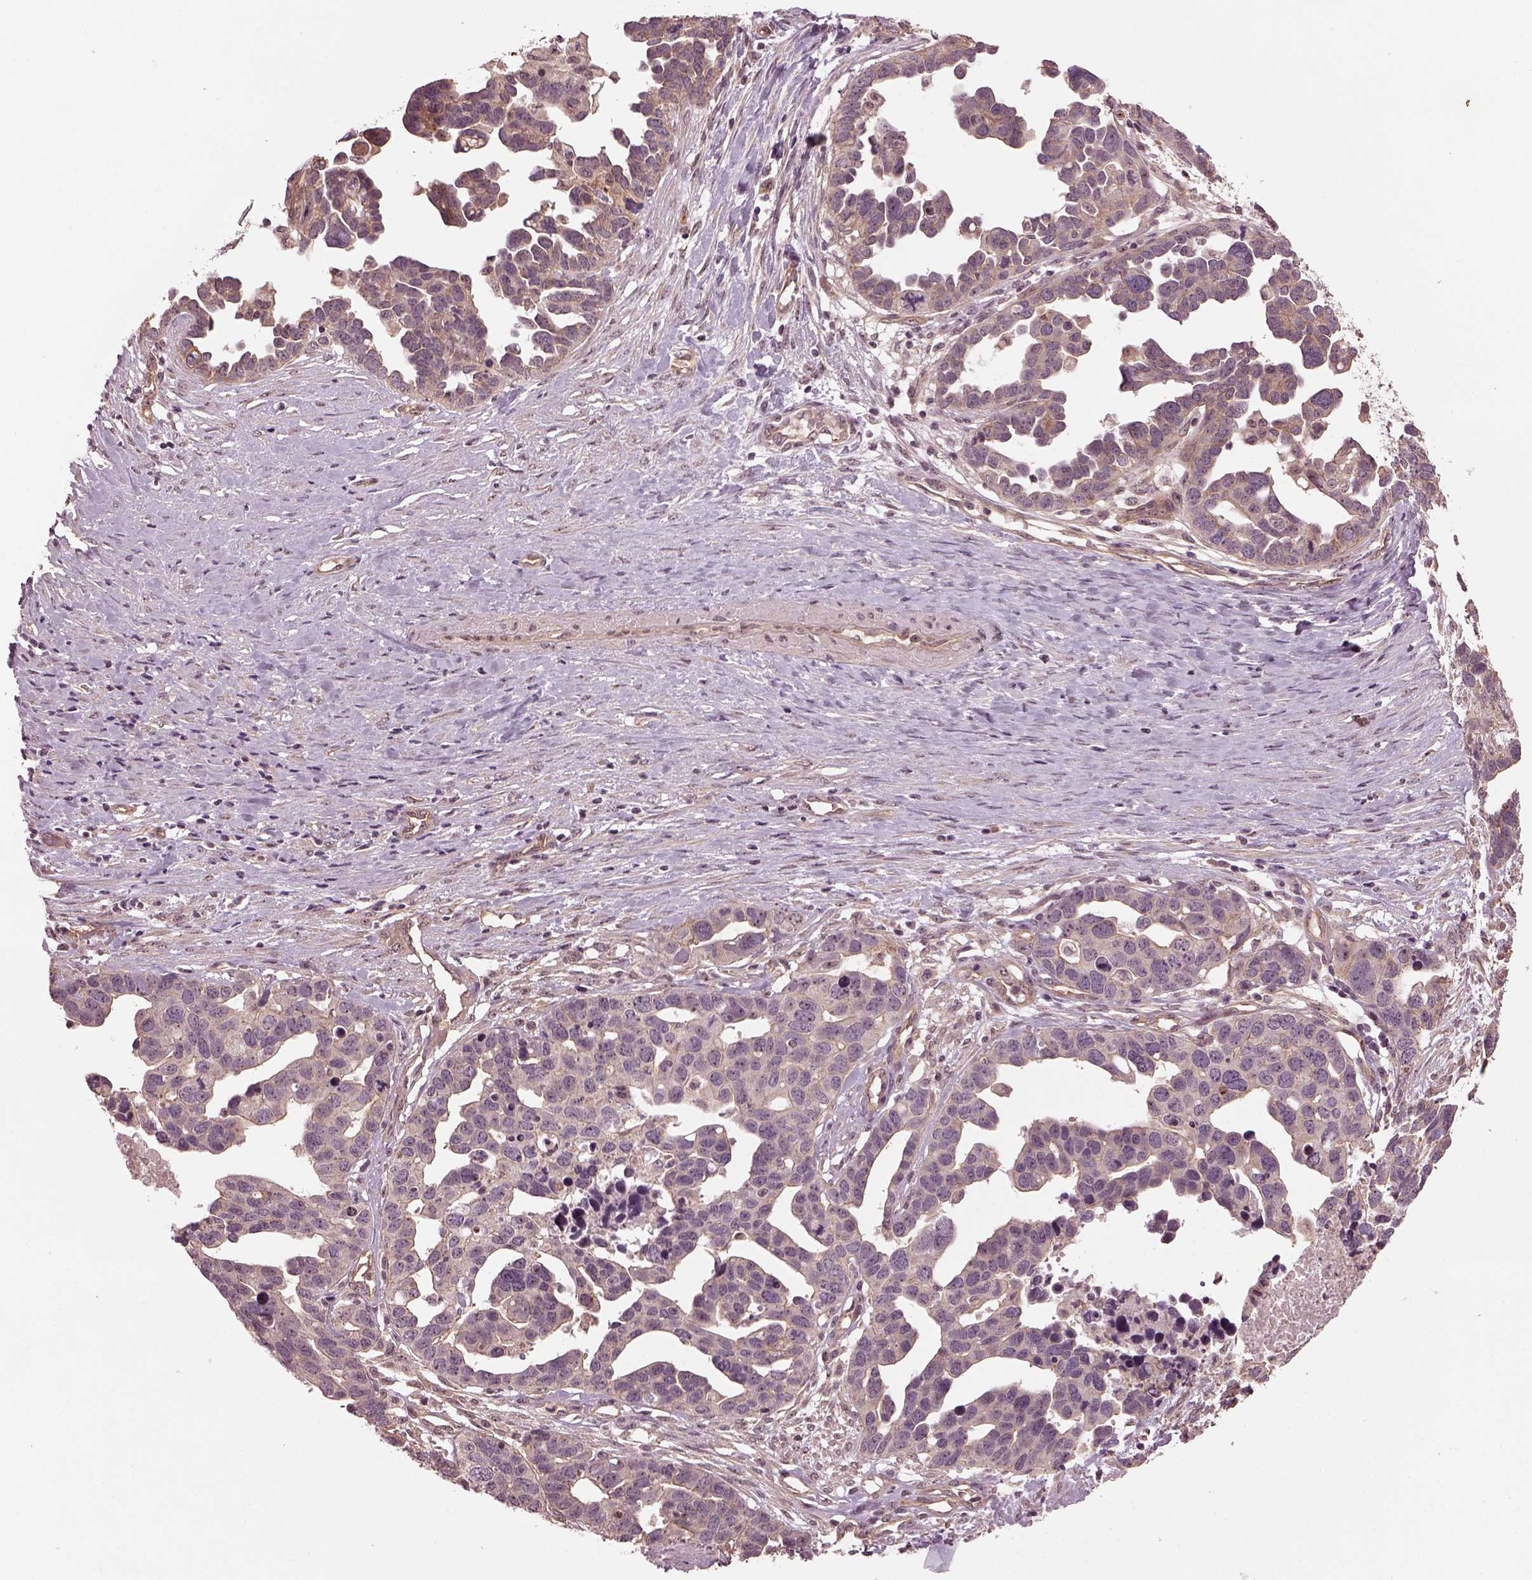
{"staining": {"intensity": "negative", "quantity": "none", "location": "none"}, "tissue": "ovarian cancer", "cell_type": "Tumor cells", "image_type": "cancer", "snomed": [{"axis": "morphology", "description": "Cystadenocarcinoma, serous, NOS"}, {"axis": "topography", "description": "Ovary"}], "caption": "Micrograph shows no significant protein expression in tumor cells of serous cystadenocarcinoma (ovarian). Nuclei are stained in blue.", "gene": "GNRH1", "patient": {"sex": "female", "age": 54}}